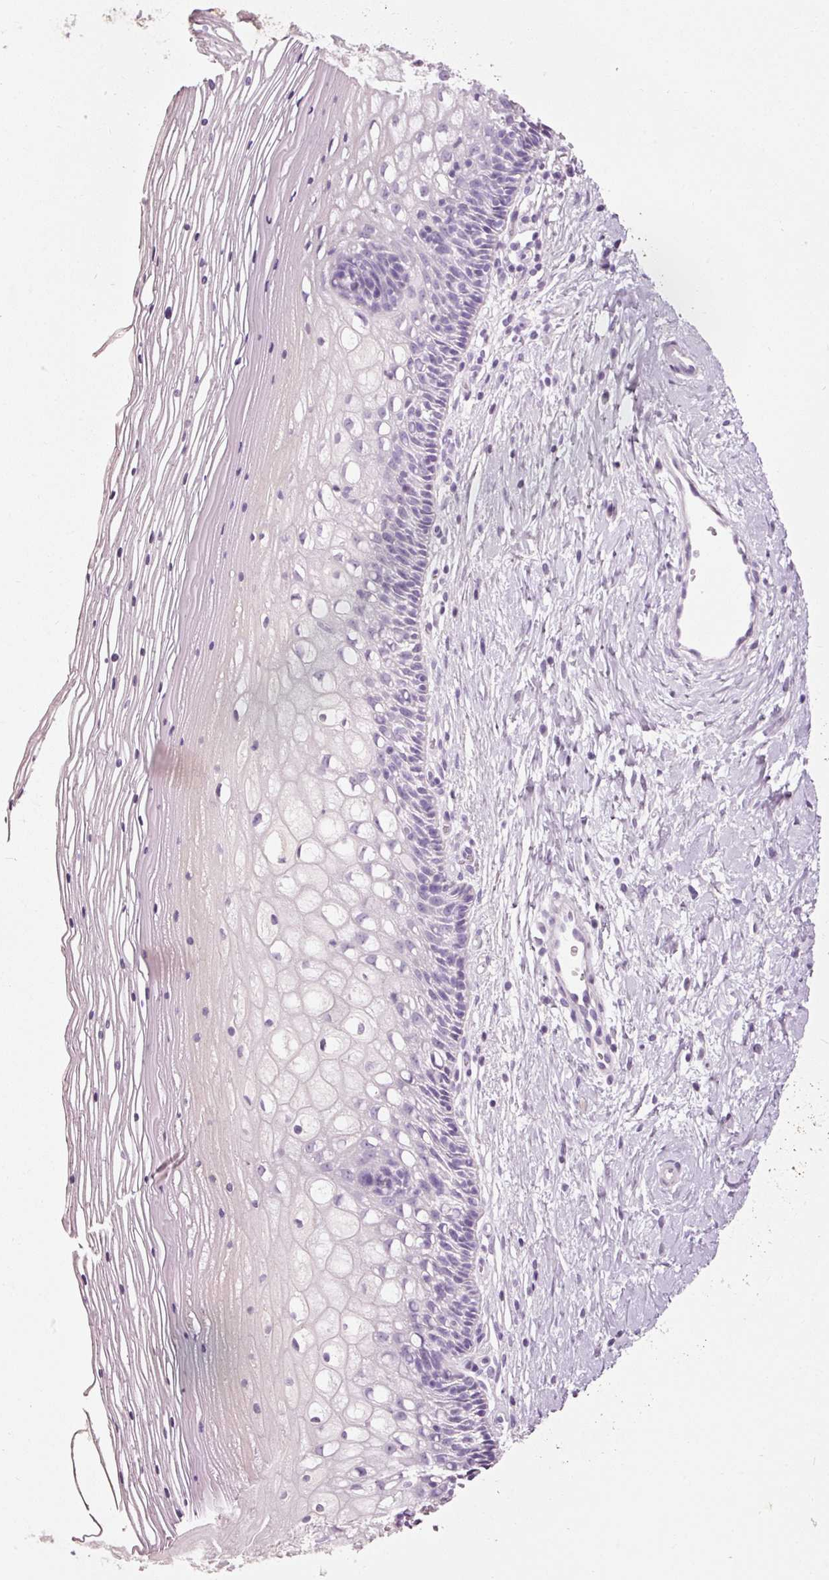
{"staining": {"intensity": "moderate", "quantity": "25%-75%", "location": "cytoplasmic/membranous"}, "tissue": "cervix", "cell_type": "Glandular cells", "image_type": "normal", "snomed": [{"axis": "morphology", "description": "Normal tissue, NOS"}, {"axis": "topography", "description": "Cervix"}], "caption": "The micrograph demonstrates immunohistochemical staining of unremarkable cervix. There is moderate cytoplasmic/membranous expression is present in about 25%-75% of glandular cells. (DAB (3,3'-diaminobenzidine) = brown stain, brightfield microscopy at high magnification).", "gene": "MUC5AC", "patient": {"sex": "female", "age": 36}}